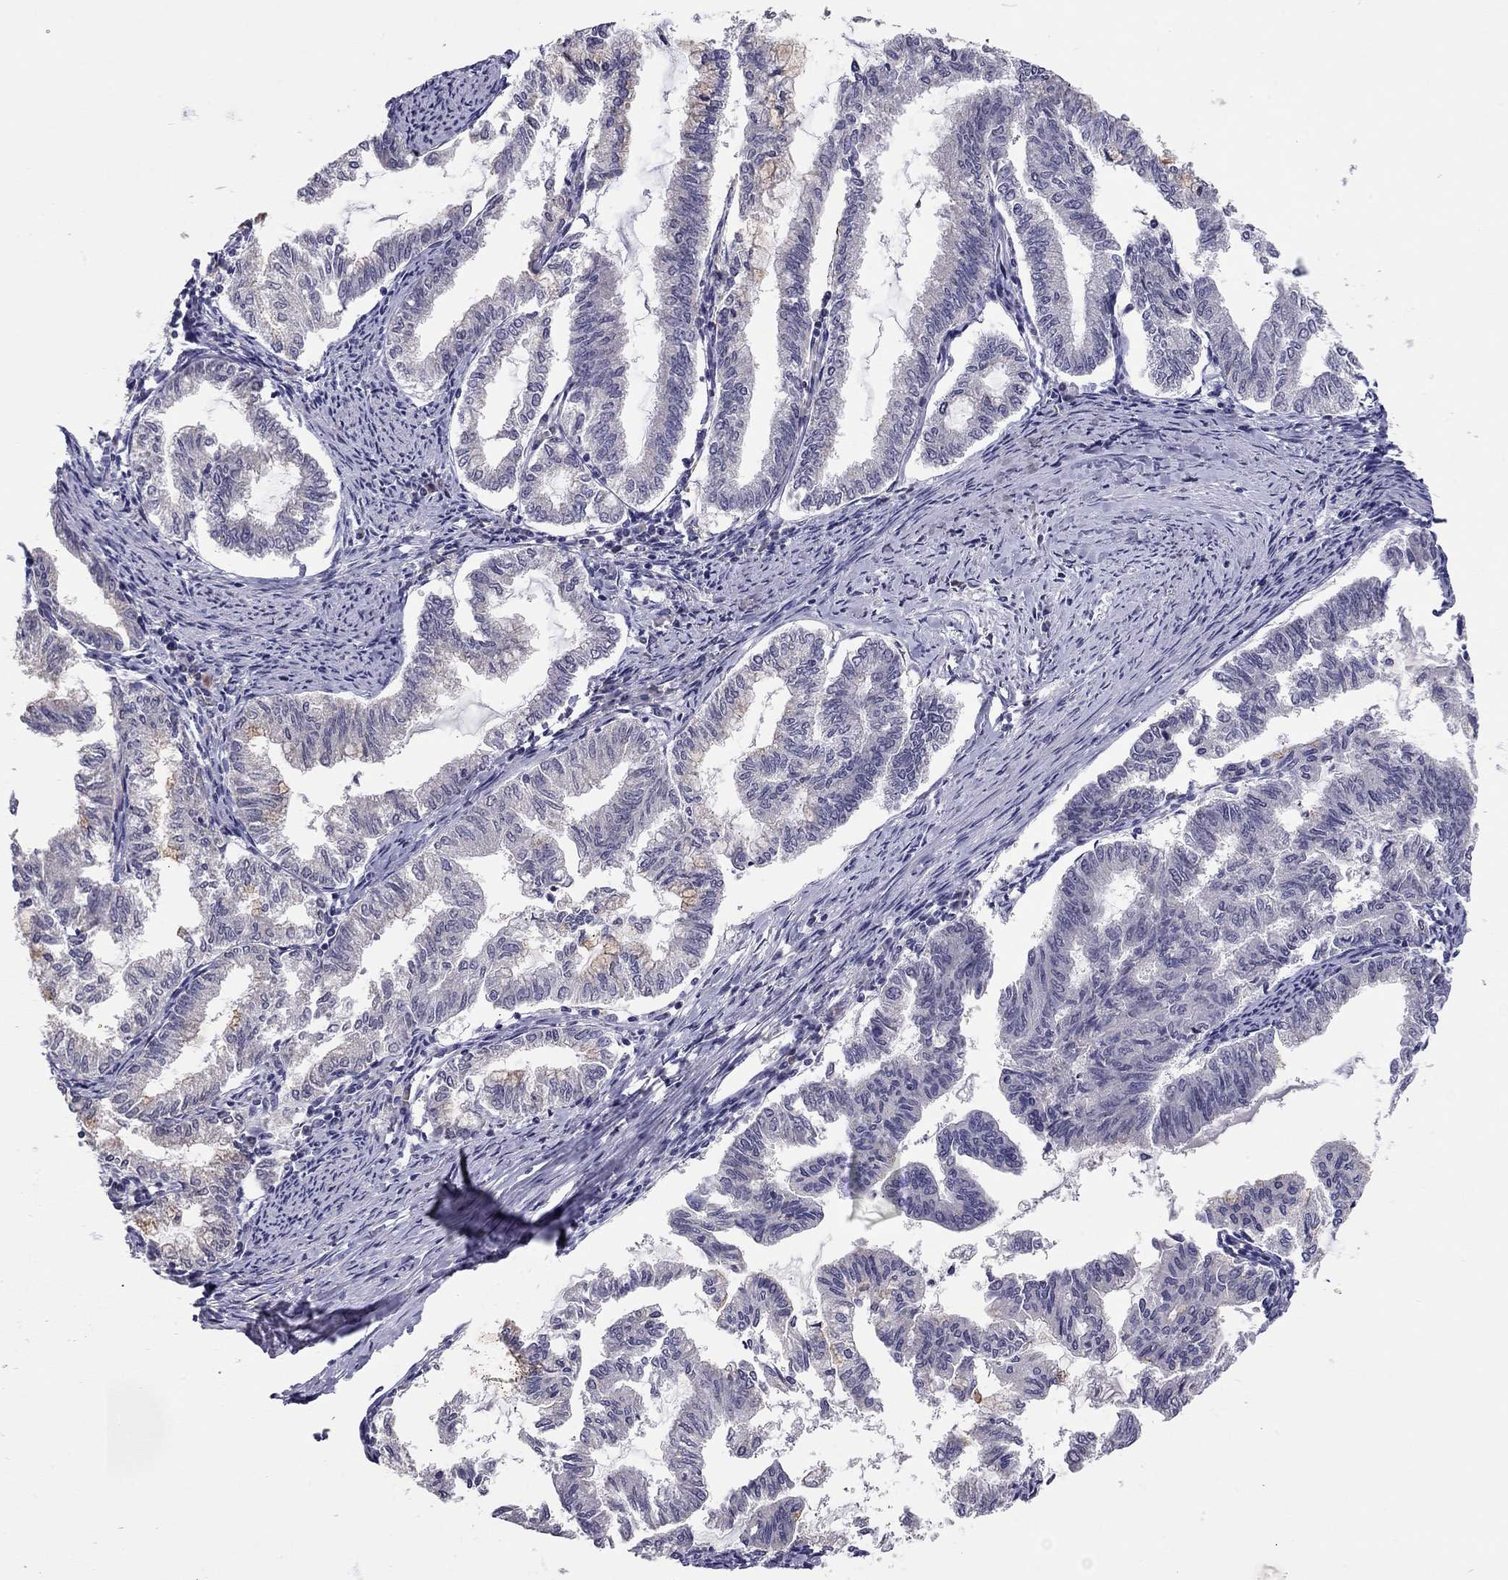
{"staining": {"intensity": "negative", "quantity": "none", "location": "none"}, "tissue": "endometrial cancer", "cell_type": "Tumor cells", "image_type": "cancer", "snomed": [{"axis": "morphology", "description": "Adenocarcinoma, NOS"}, {"axis": "topography", "description": "Endometrium"}], "caption": "DAB immunohistochemical staining of adenocarcinoma (endometrial) exhibits no significant positivity in tumor cells. (Immunohistochemistry, brightfield microscopy, high magnification).", "gene": "SCARB1", "patient": {"sex": "female", "age": 79}}